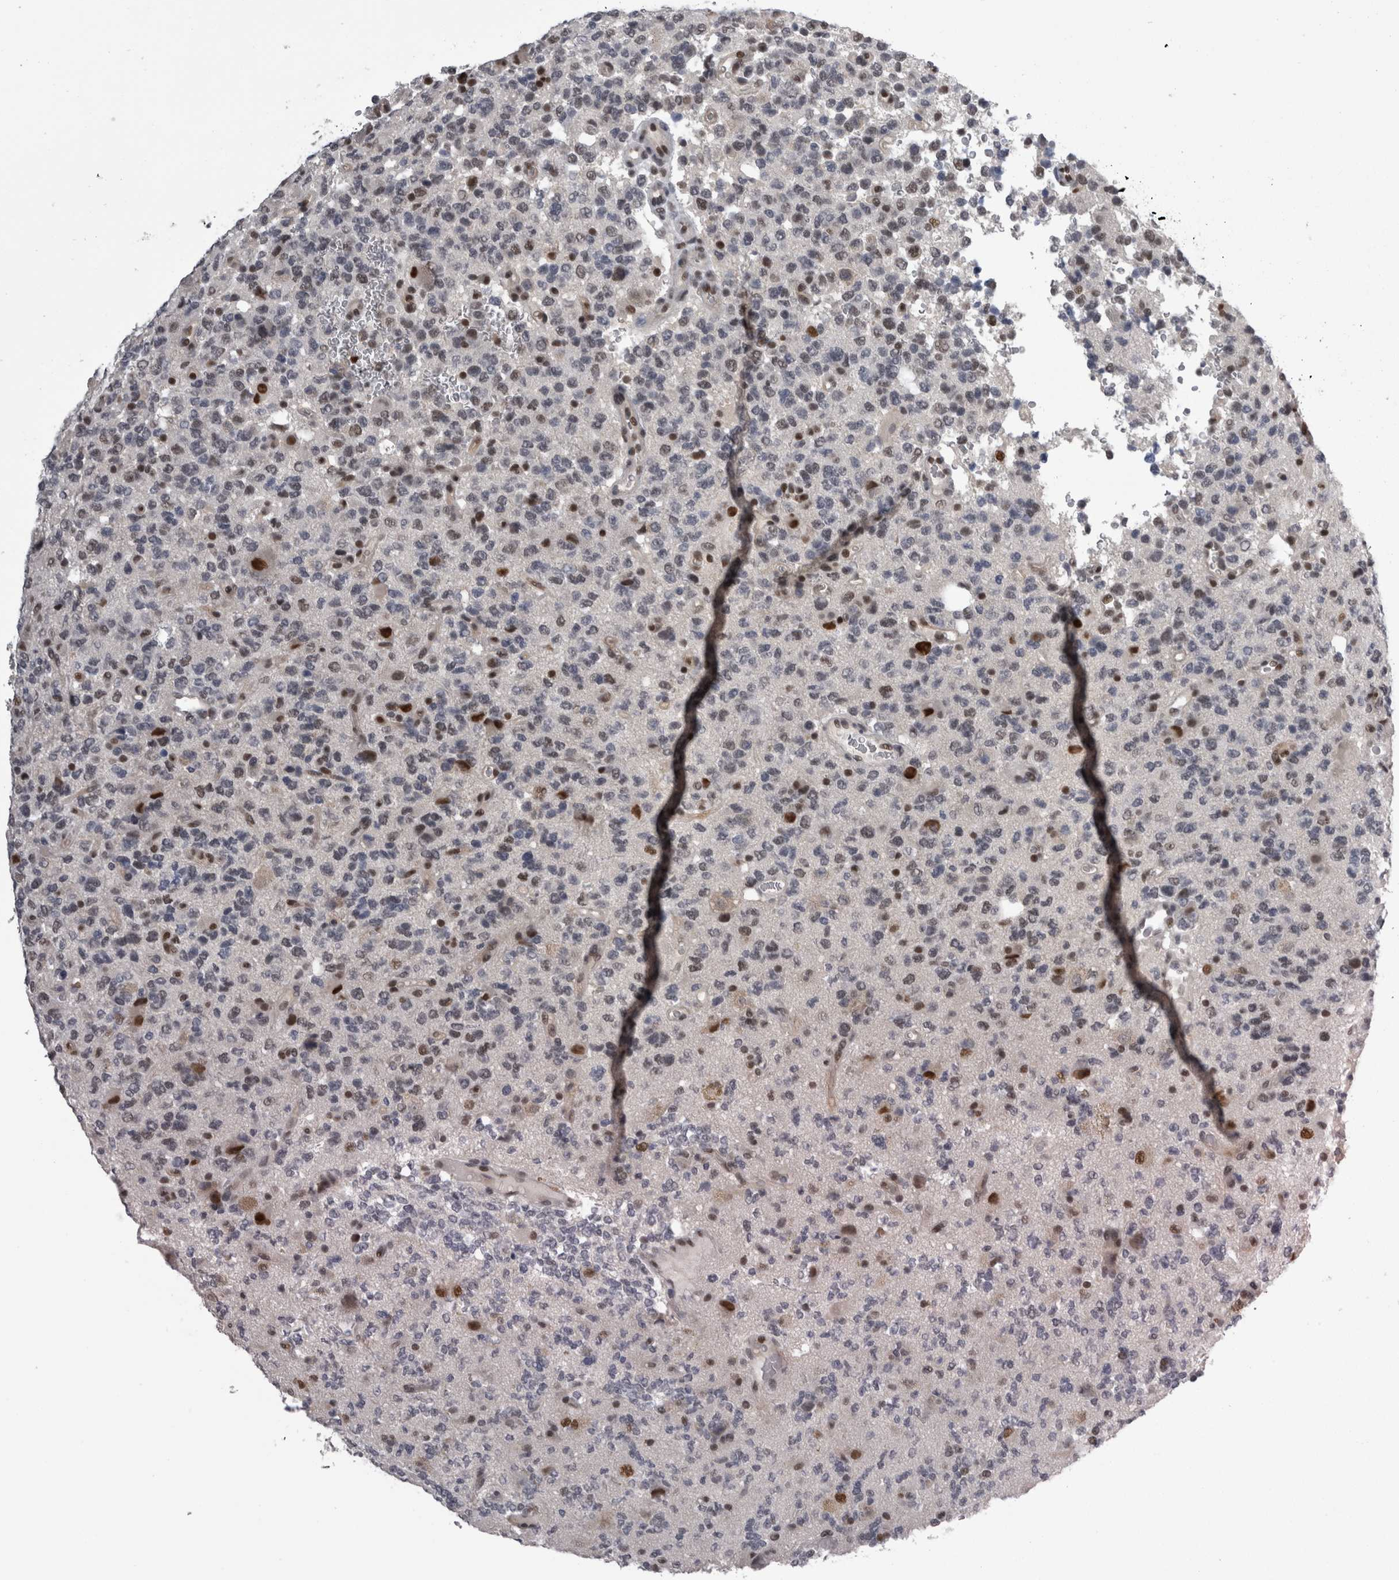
{"staining": {"intensity": "moderate", "quantity": "<25%", "location": "nuclear"}, "tissue": "glioma", "cell_type": "Tumor cells", "image_type": "cancer", "snomed": [{"axis": "morphology", "description": "Glioma, malignant, High grade"}, {"axis": "topography", "description": "Brain"}], "caption": "A brown stain labels moderate nuclear expression of a protein in human glioma tumor cells.", "gene": "C1orf54", "patient": {"sex": "female", "age": 62}}